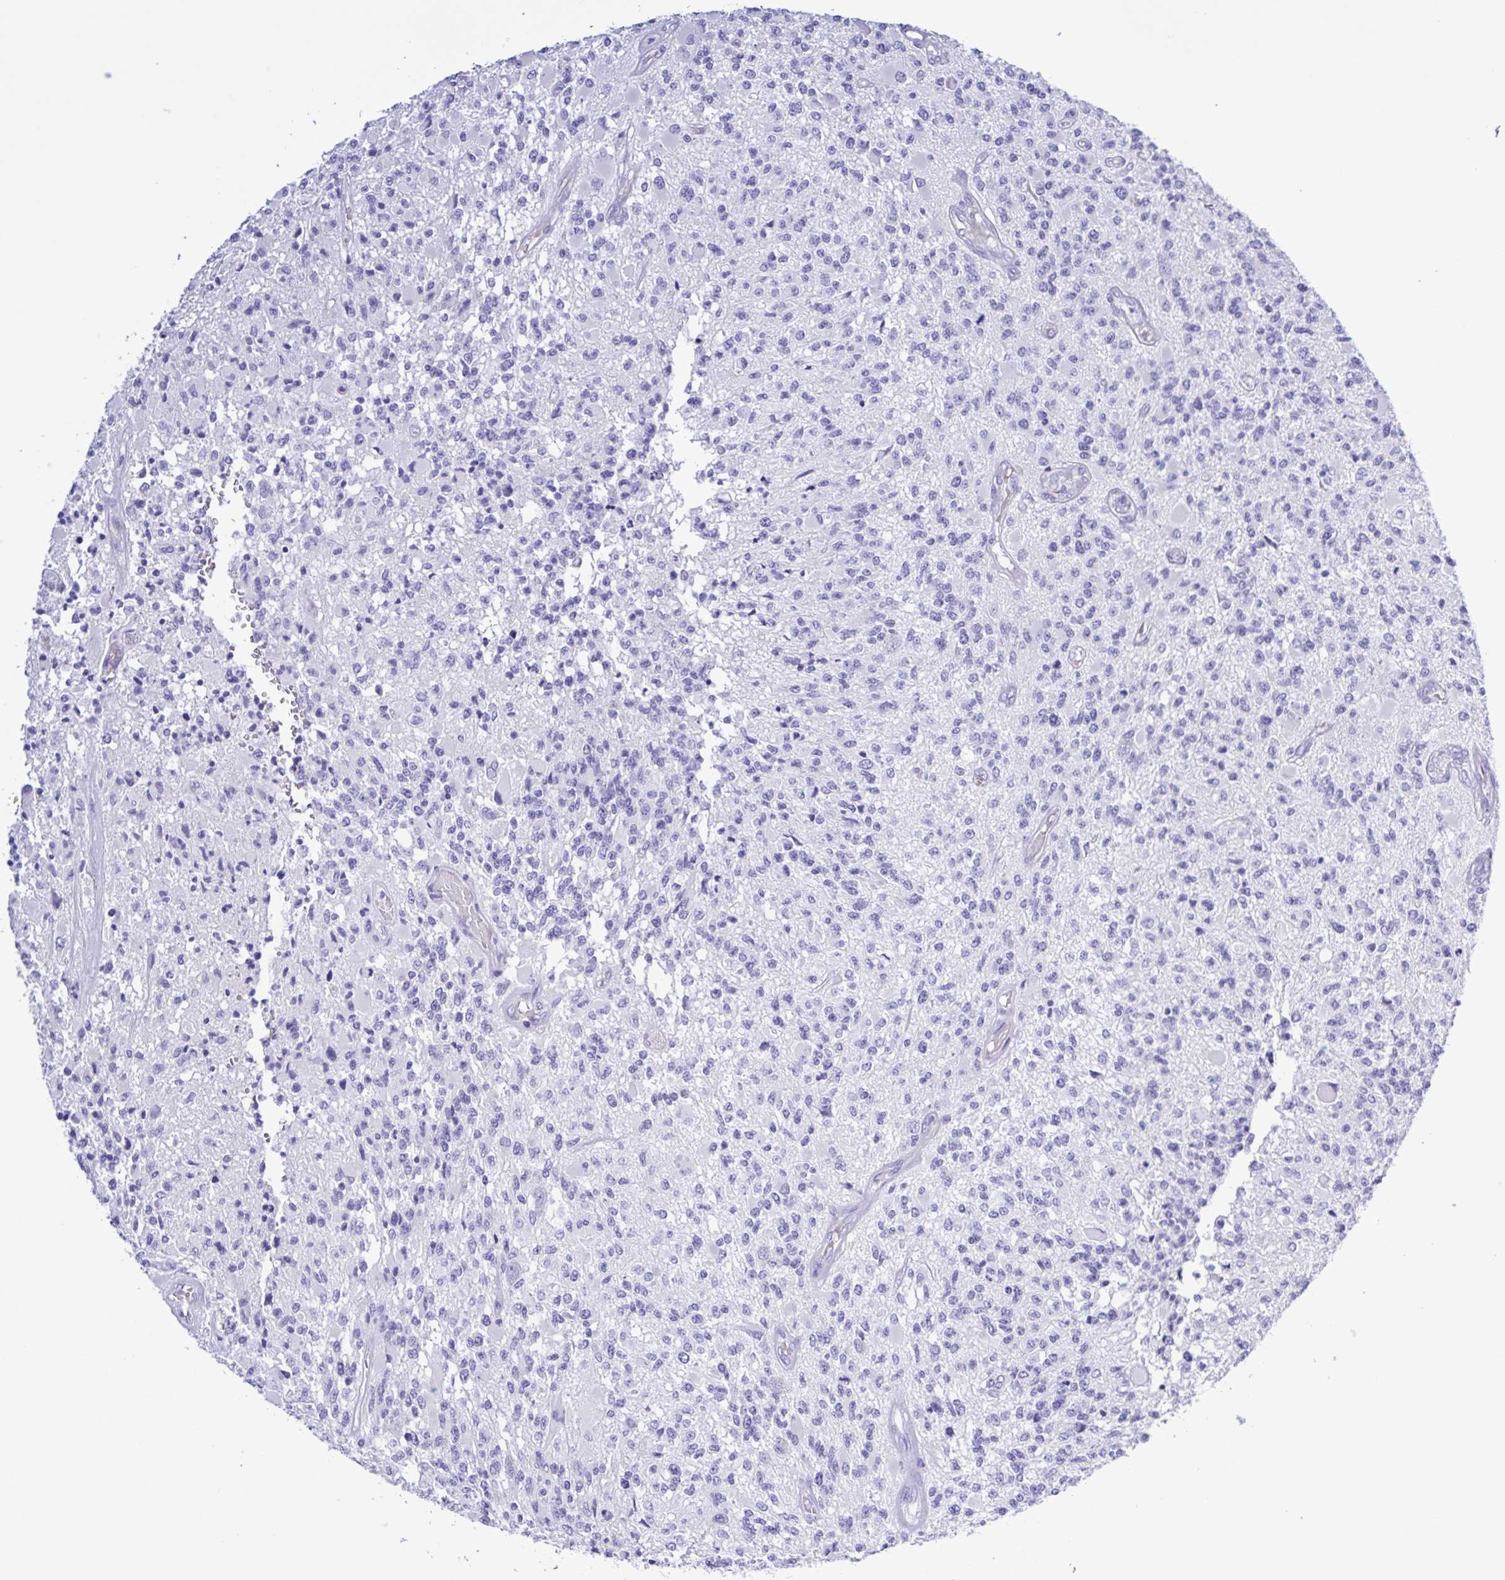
{"staining": {"intensity": "negative", "quantity": "none", "location": "none"}, "tissue": "glioma", "cell_type": "Tumor cells", "image_type": "cancer", "snomed": [{"axis": "morphology", "description": "Glioma, malignant, High grade"}, {"axis": "topography", "description": "Brain"}], "caption": "This is a histopathology image of IHC staining of glioma, which shows no expression in tumor cells. Nuclei are stained in blue.", "gene": "CYP11A1", "patient": {"sex": "female", "age": 63}}